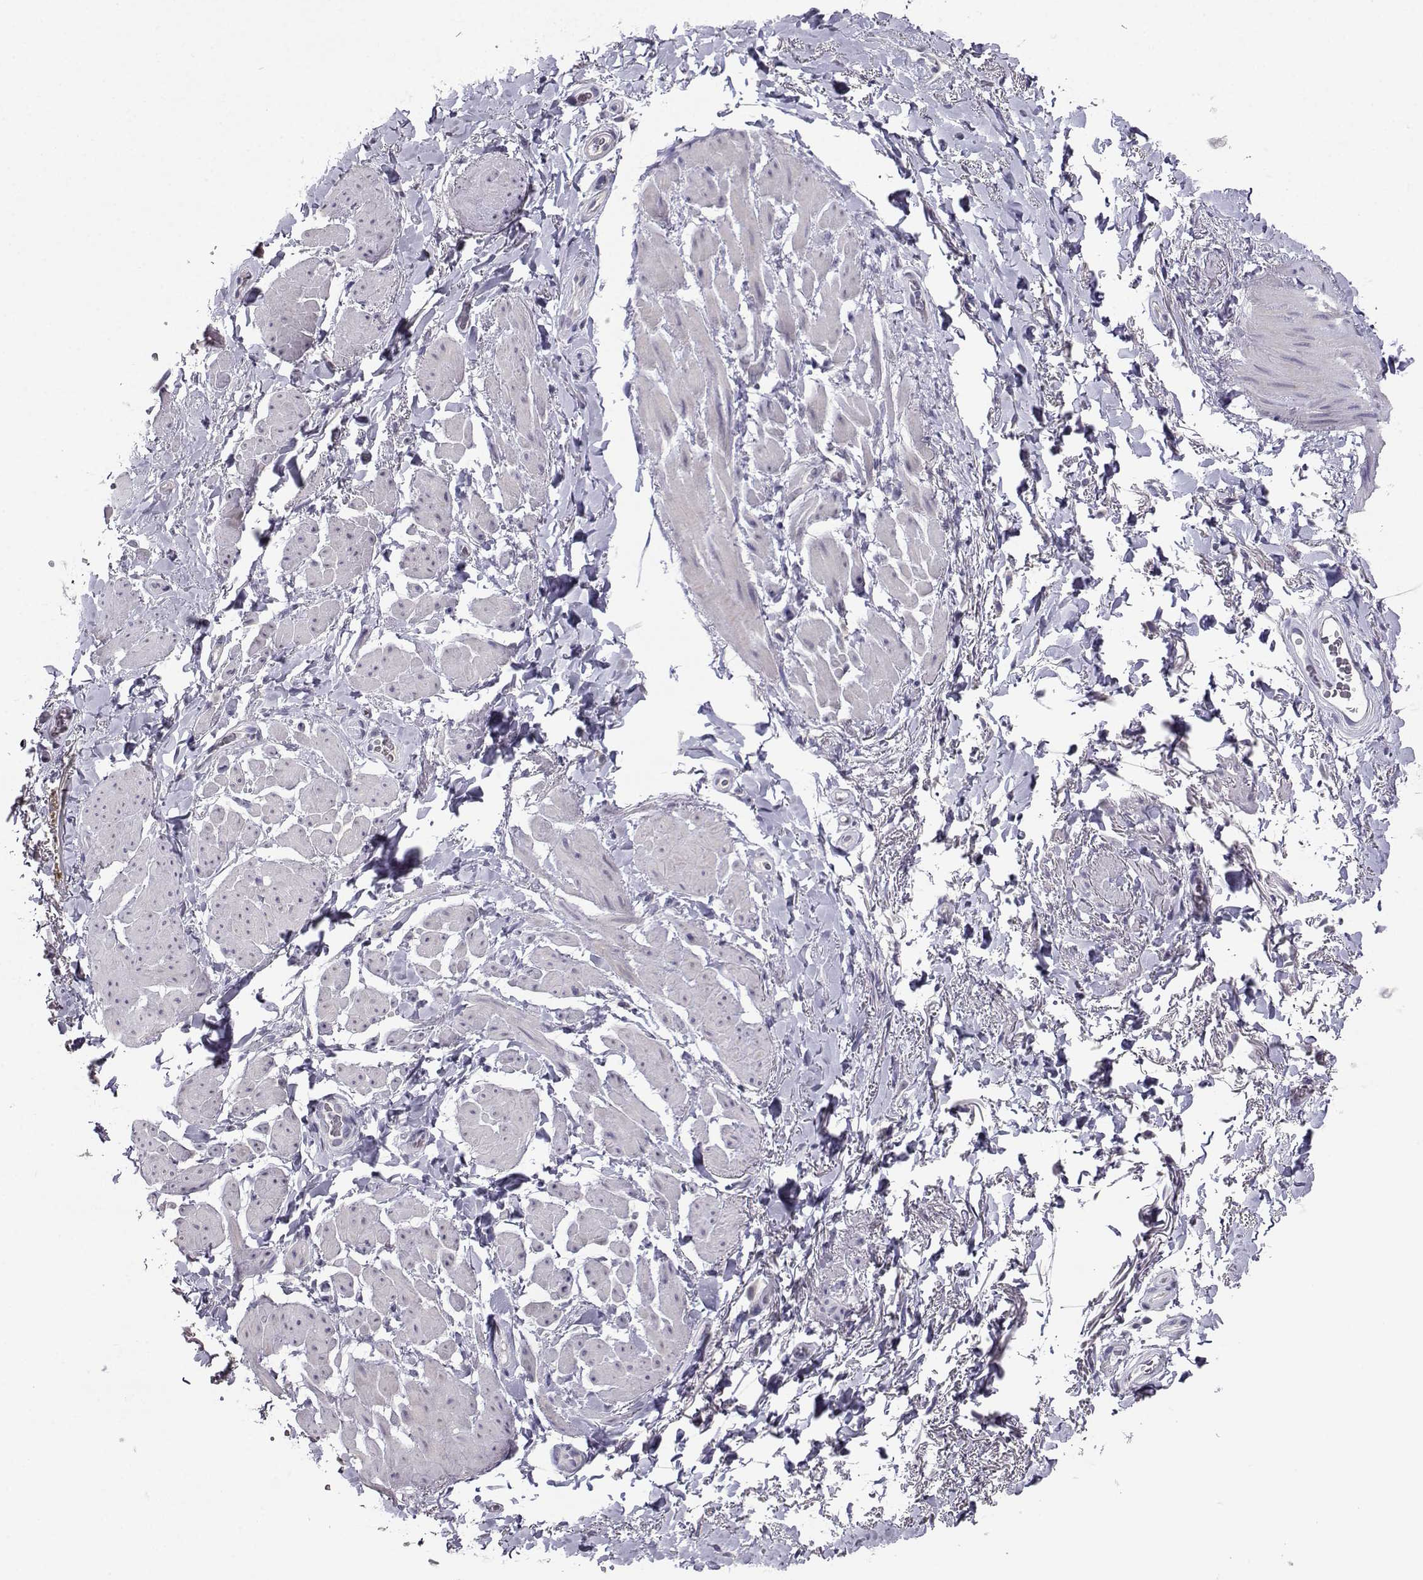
{"staining": {"intensity": "negative", "quantity": "none", "location": "none"}, "tissue": "adipose tissue", "cell_type": "Adipocytes", "image_type": "normal", "snomed": [{"axis": "morphology", "description": "Normal tissue, NOS"}, {"axis": "topography", "description": "Anal"}, {"axis": "topography", "description": "Peripheral nerve tissue"}], "caption": "Immunohistochemistry (IHC) of benign human adipose tissue reveals no positivity in adipocytes. The staining was performed using DAB (3,3'-diaminobenzidine) to visualize the protein expression in brown, while the nuclei were stained in blue with hematoxylin (Magnification: 20x).", "gene": "CRYBB1", "patient": {"sex": "male", "age": 53}}